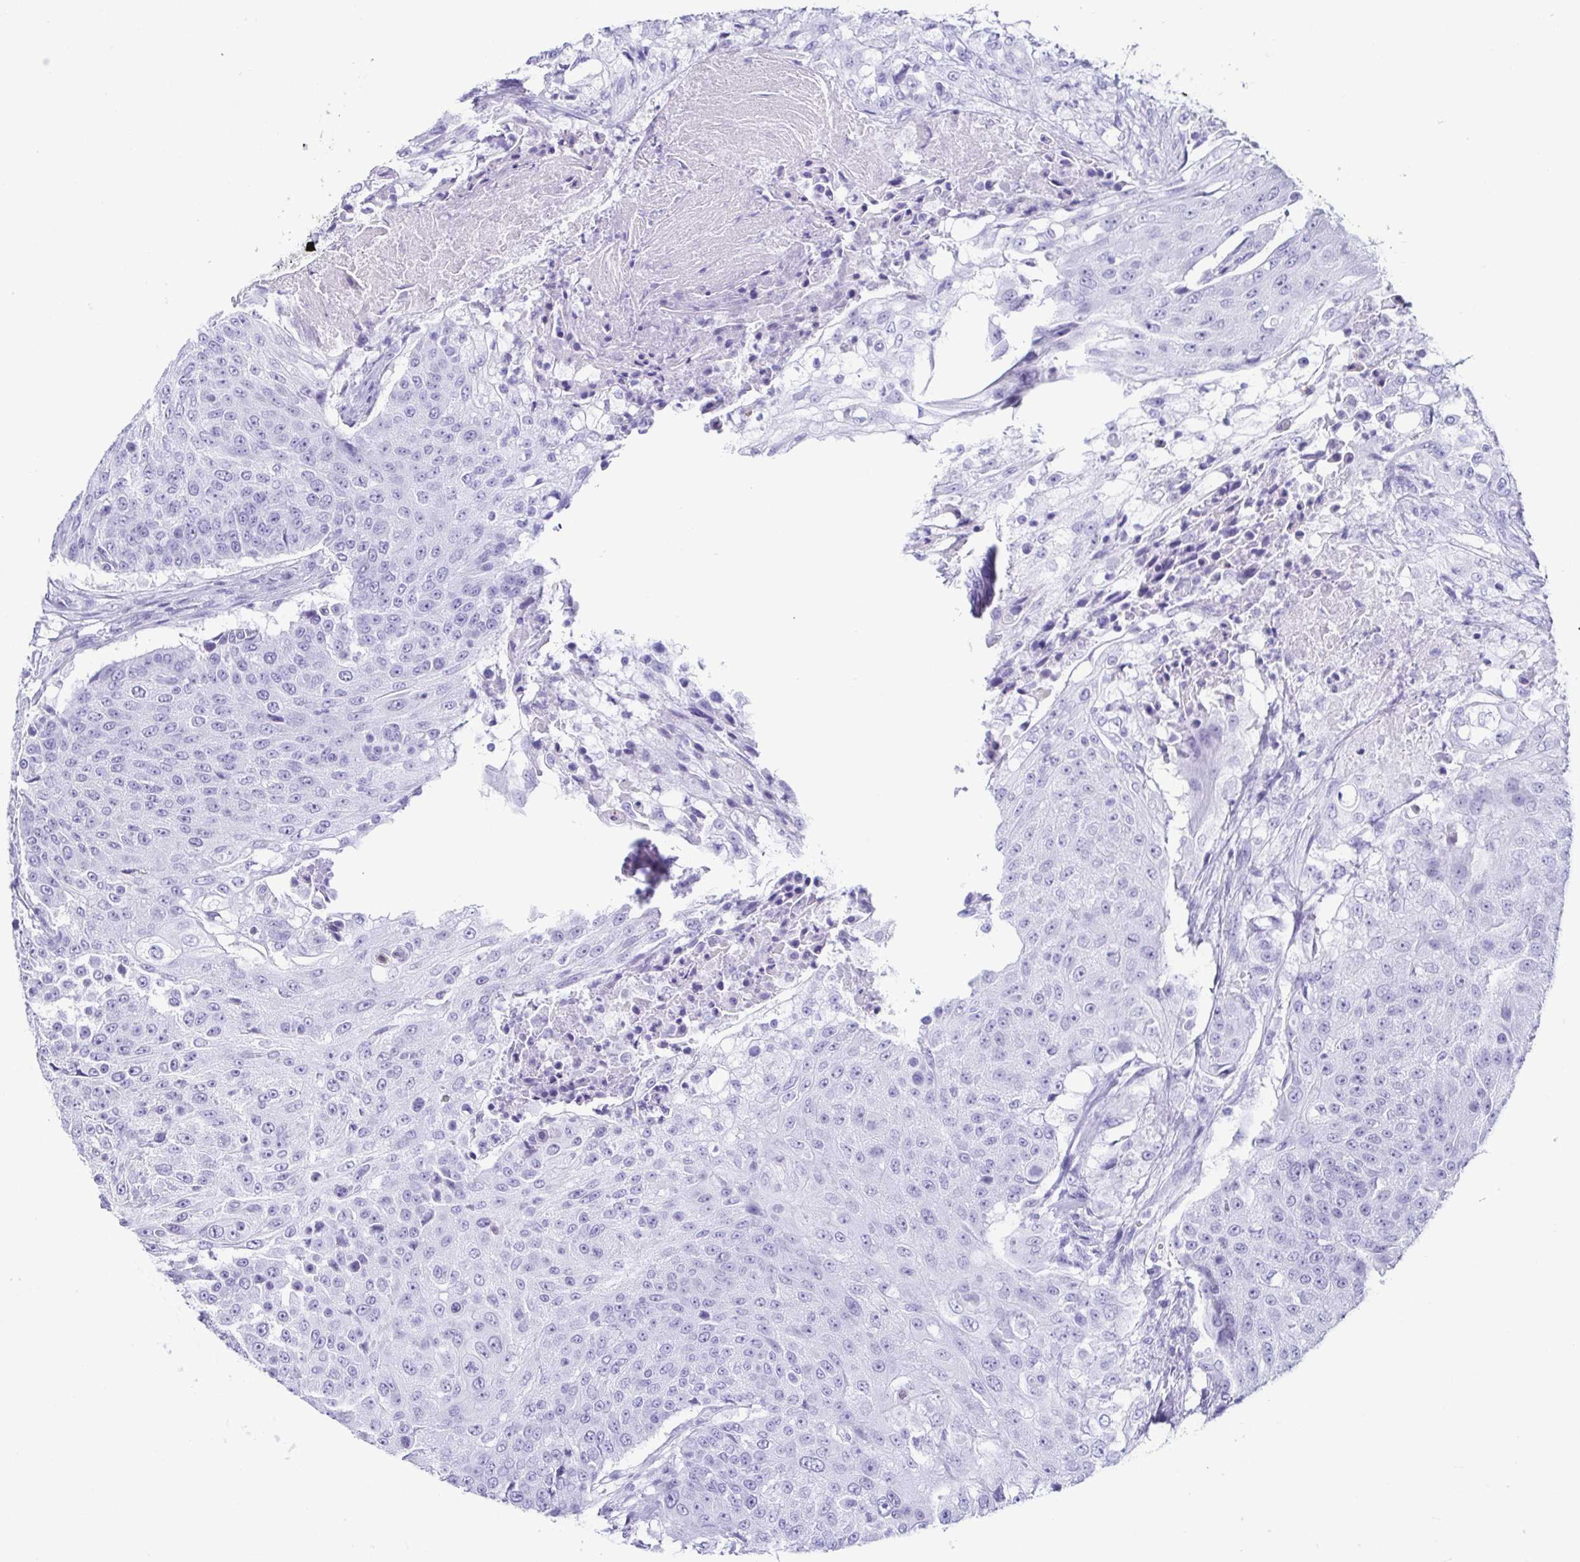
{"staining": {"intensity": "negative", "quantity": "none", "location": "none"}, "tissue": "urothelial cancer", "cell_type": "Tumor cells", "image_type": "cancer", "snomed": [{"axis": "morphology", "description": "Urothelial carcinoma, High grade"}, {"axis": "topography", "description": "Urinary bladder"}], "caption": "IHC histopathology image of human urothelial cancer stained for a protein (brown), which exhibits no staining in tumor cells. The staining was performed using DAB (3,3'-diaminobenzidine) to visualize the protein expression in brown, while the nuclei were stained in blue with hematoxylin (Magnification: 20x).", "gene": "CD164L2", "patient": {"sex": "female", "age": 63}}